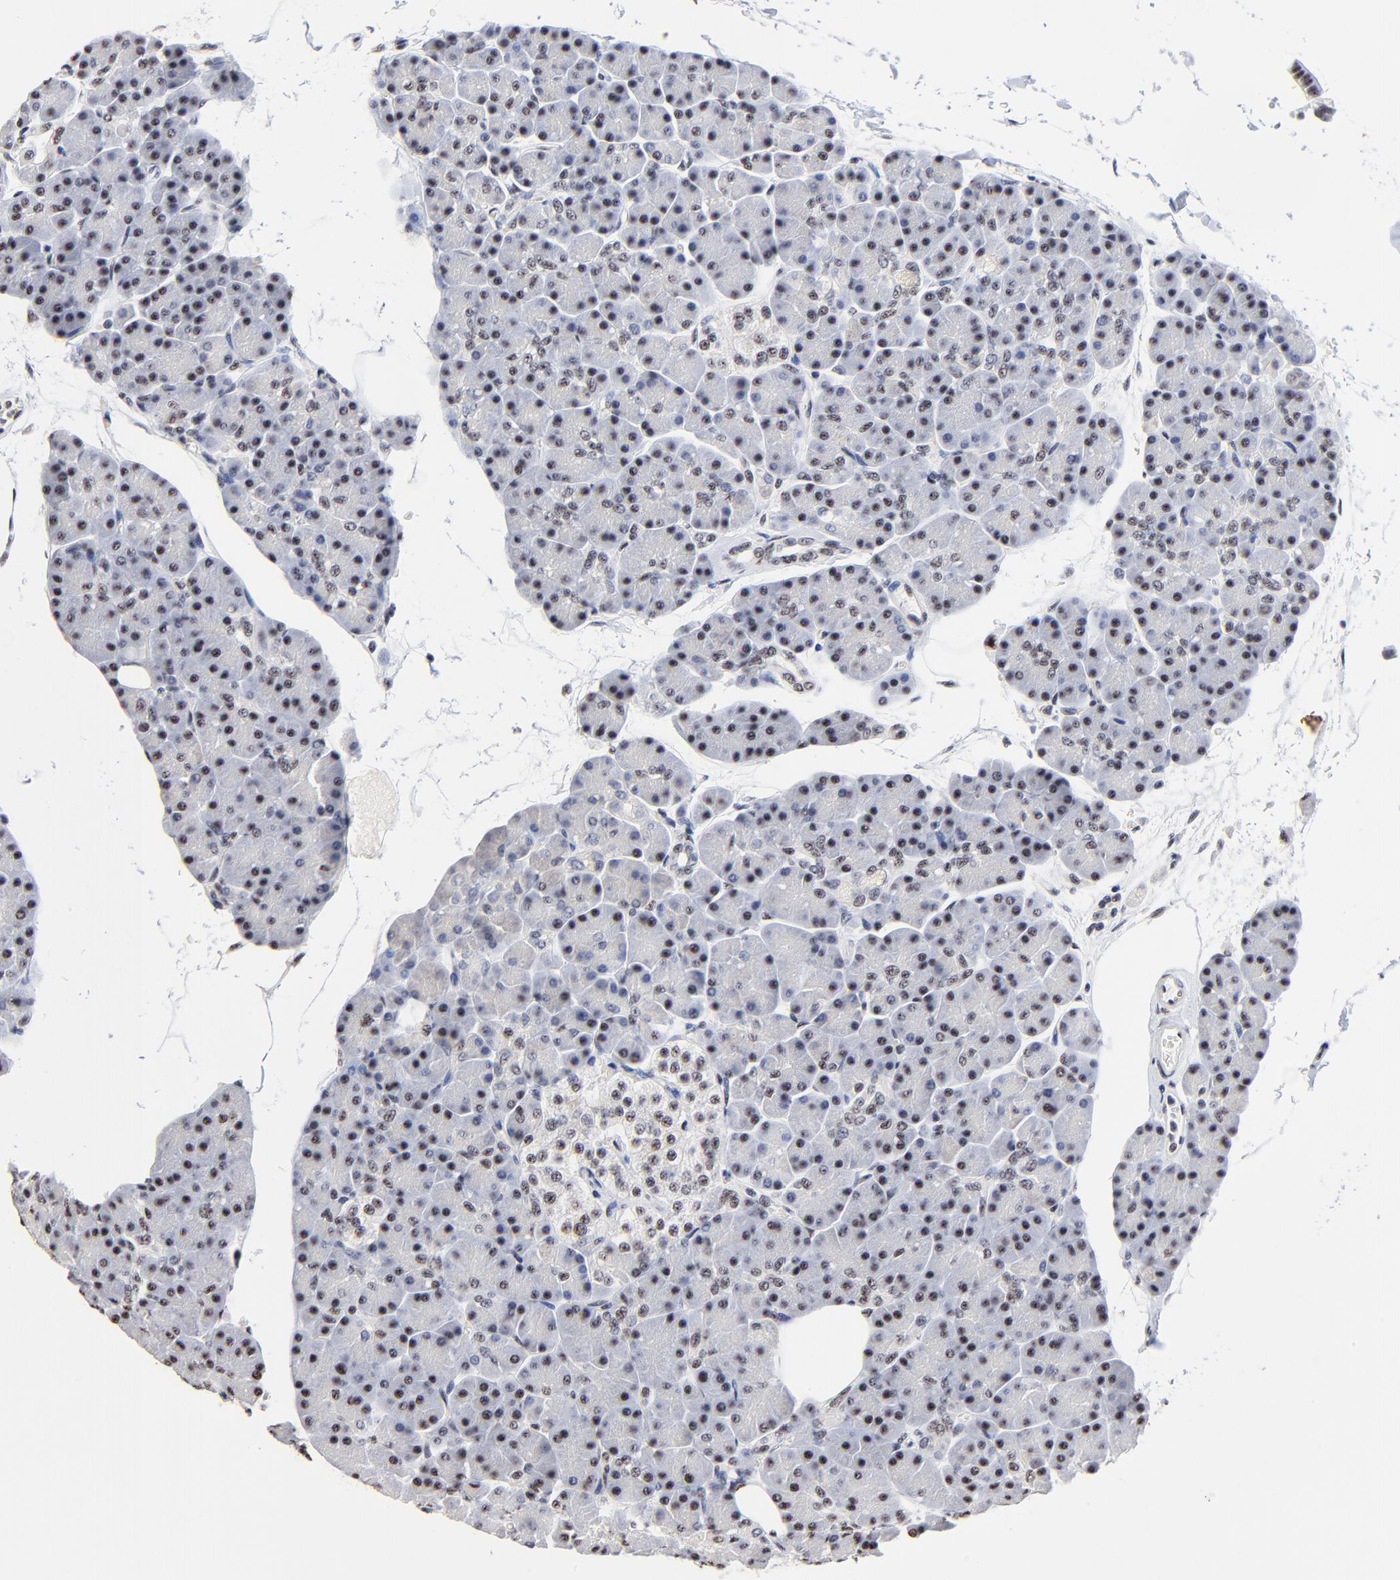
{"staining": {"intensity": "weak", "quantity": ">75%", "location": "nuclear"}, "tissue": "pancreas", "cell_type": "Exocrine glandular cells", "image_type": "normal", "snomed": [{"axis": "morphology", "description": "Normal tissue, NOS"}, {"axis": "topography", "description": "Pancreas"}], "caption": "IHC (DAB) staining of normal pancreas reveals weak nuclear protein staining in about >75% of exocrine glandular cells.", "gene": "MBD4", "patient": {"sex": "female", "age": 43}}